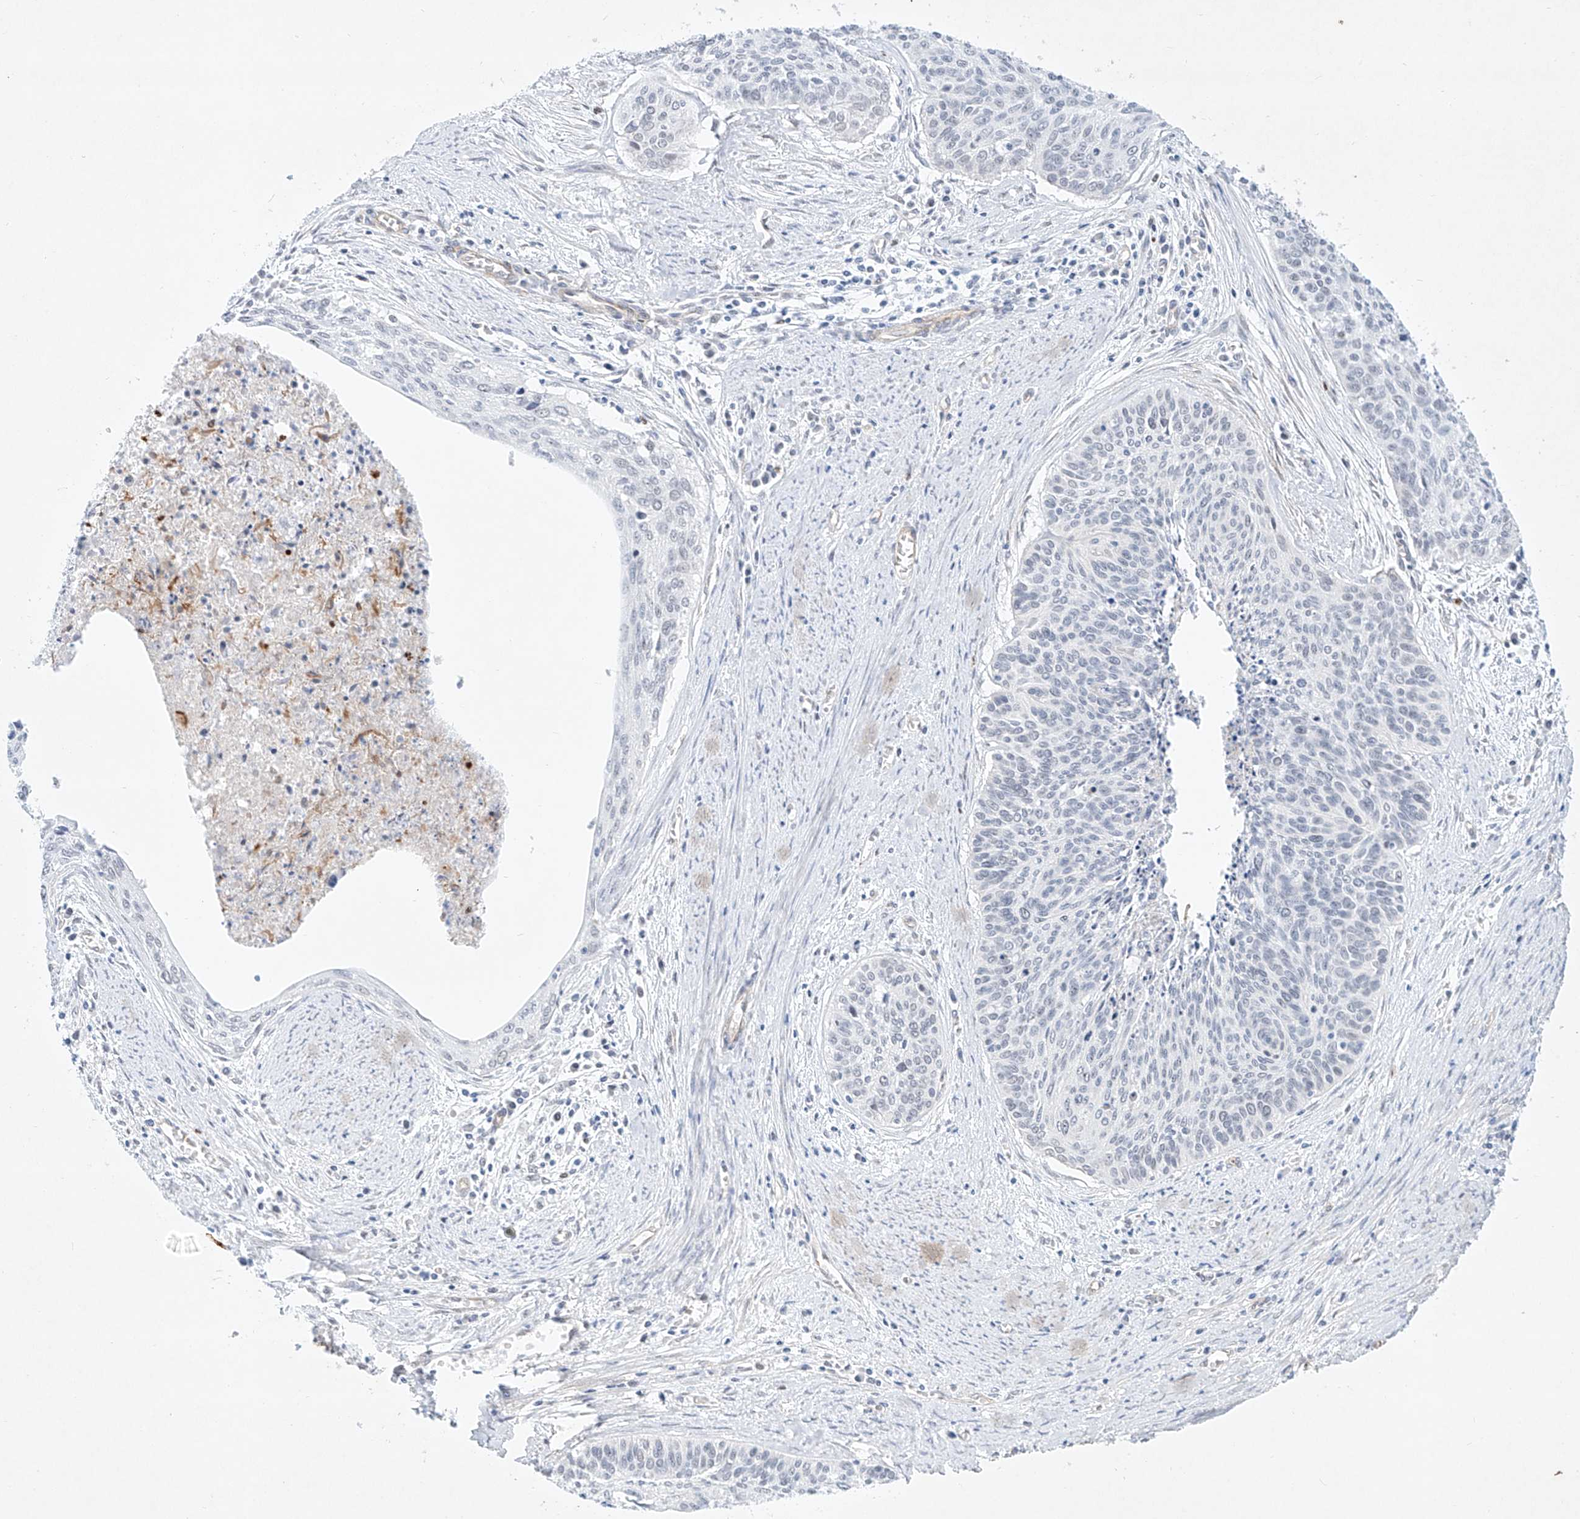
{"staining": {"intensity": "negative", "quantity": "none", "location": "none"}, "tissue": "cervical cancer", "cell_type": "Tumor cells", "image_type": "cancer", "snomed": [{"axis": "morphology", "description": "Squamous cell carcinoma, NOS"}, {"axis": "topography", "description": "Cervix"}], "caption": "Protein analysis of cervical cancer (squamous cell carcinoma) displays no significant expression in tumor cells.", "gene": "REEP2", "patient": {"sex": "female", "age": 55}}